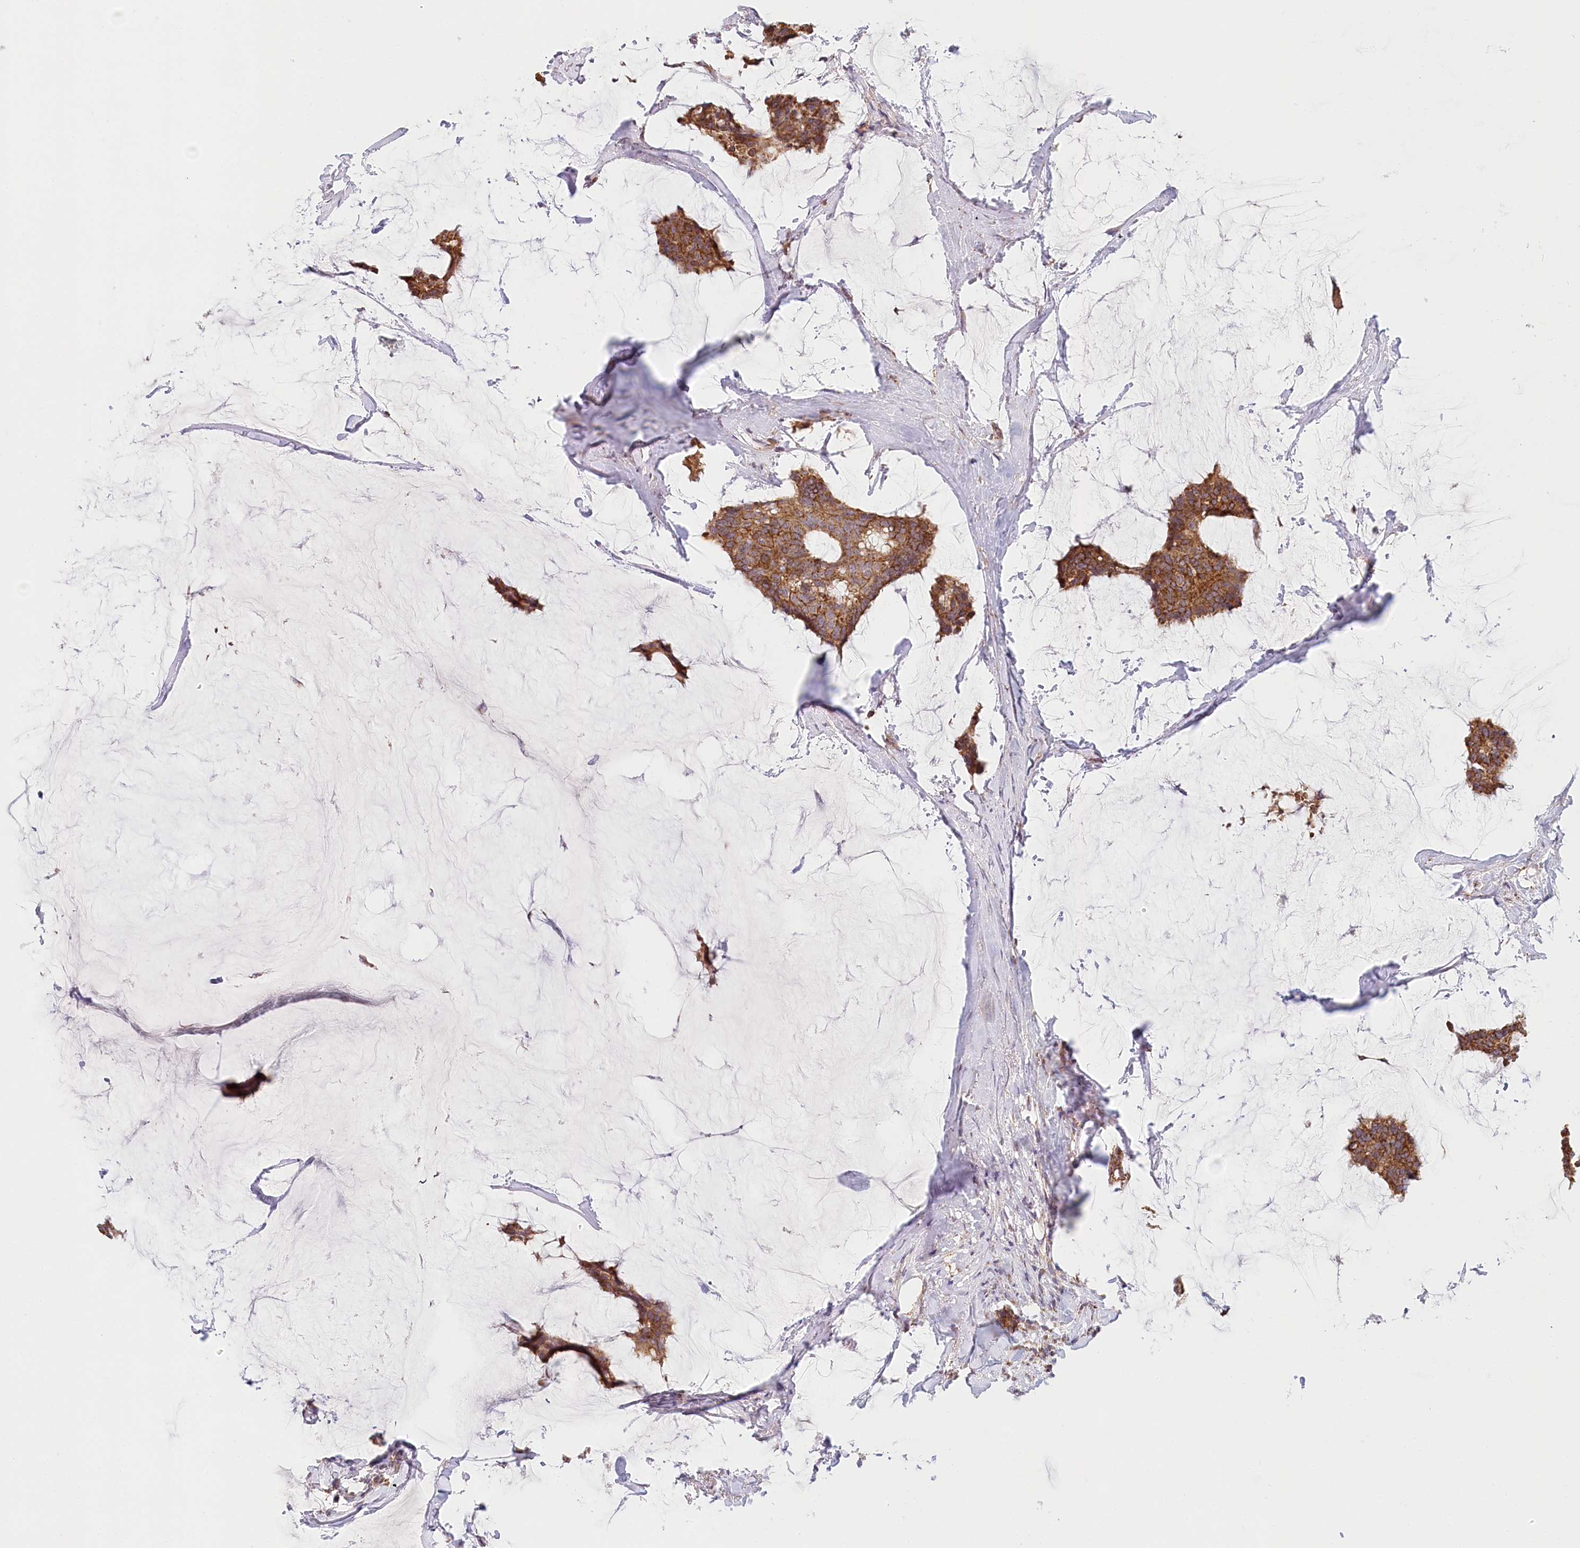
{"staining": {"intensity": "strong", "quantity": ">75%", "location": "cytoplasmic/membranous"}, "tissue": "breast cancer", "cell_type": "Tumor cells", "image_type": "cancer", "snomed": [{"axis": "morphology", "description": "Duct carcinoma"}, {"axis": "topography", "description": "Breast"}], "caption": "Immunohistochemical staining of human breast cancer (infiltrating ductal carcinoma) demonstrates high levels of strong cytoplasmic/membranous protein expression in approximately >75% of tumor cells.", "gene": "UMPS", "patient": {"sex": "female", "age": 93}}